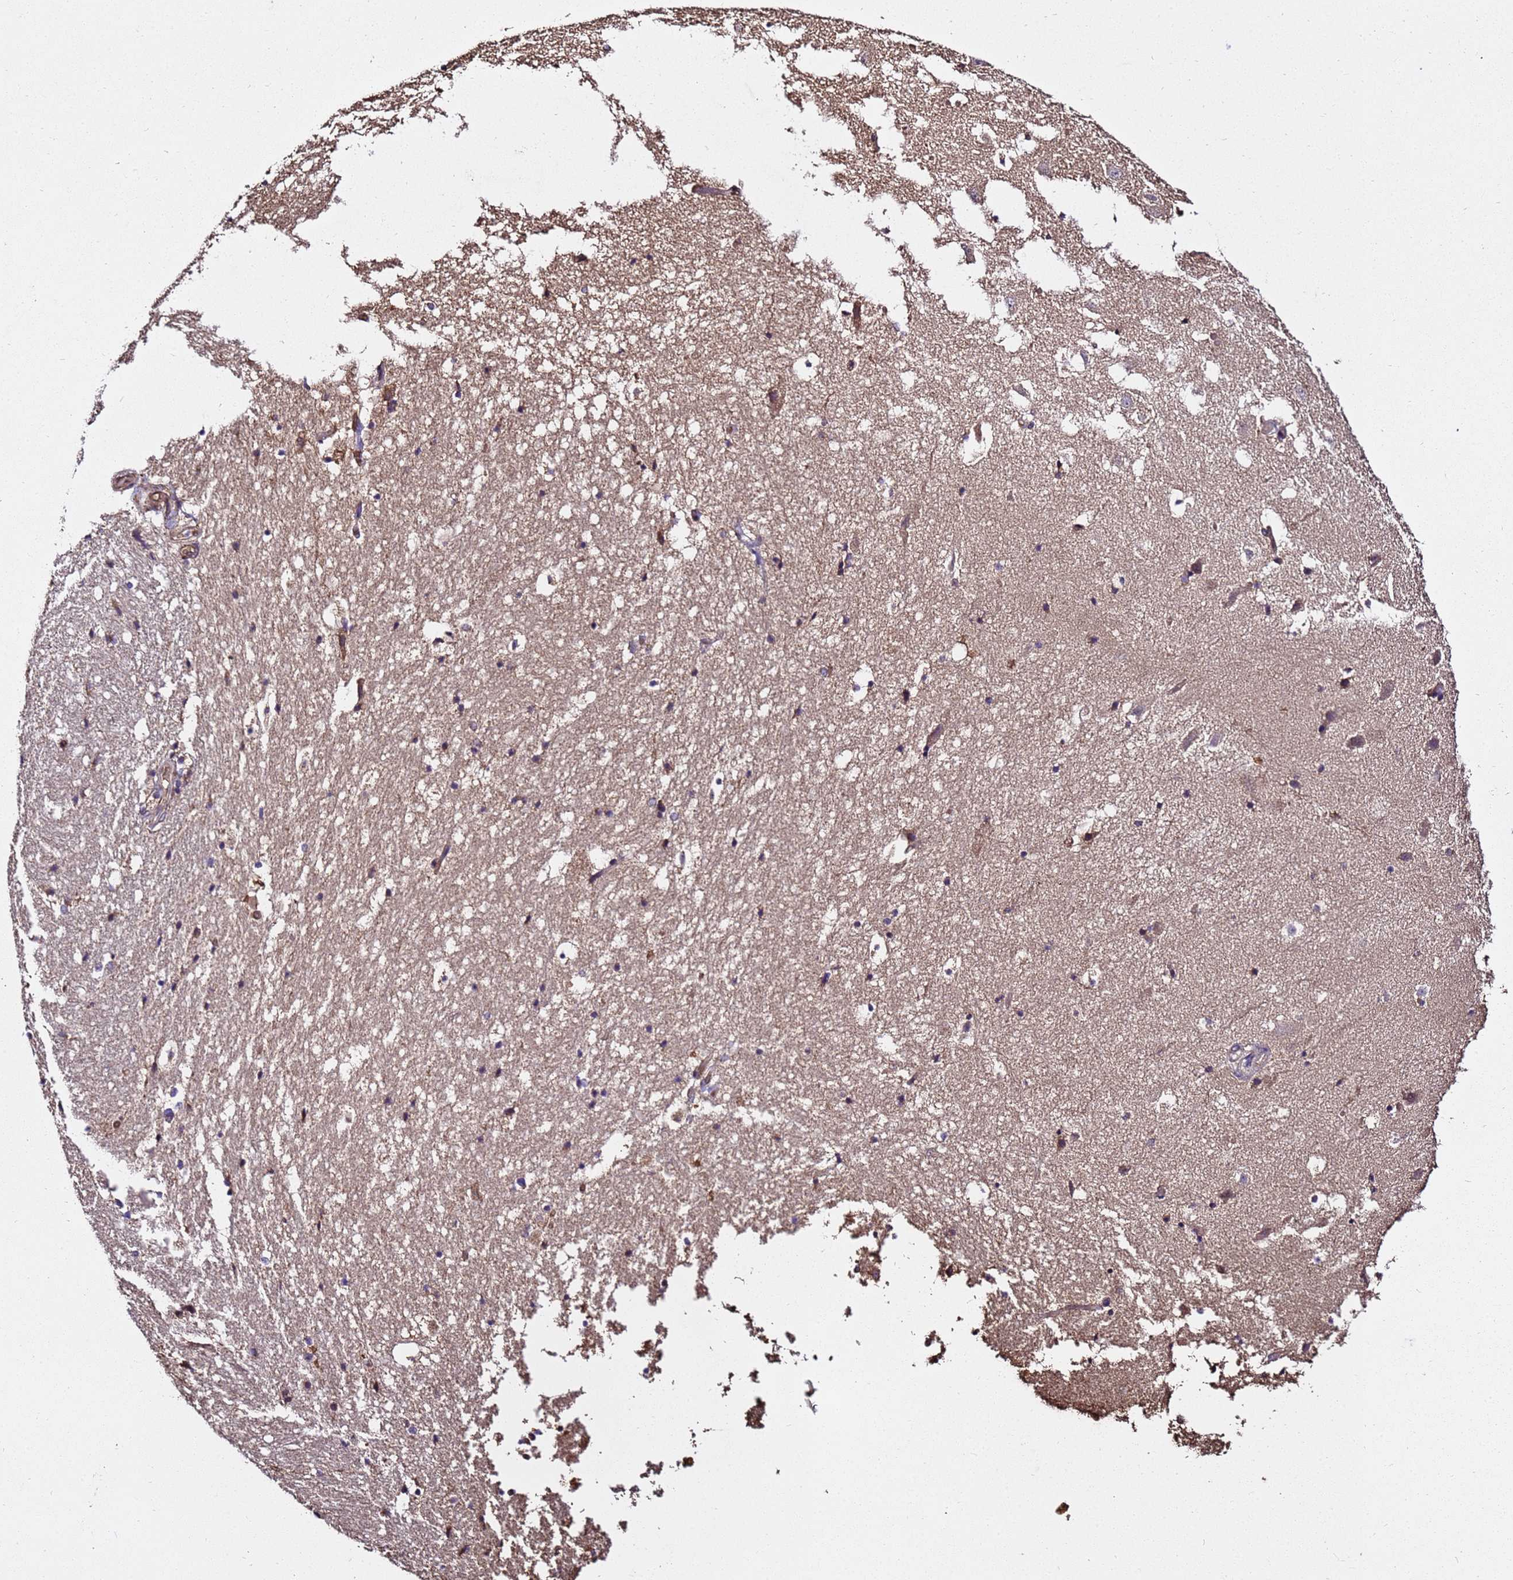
{"staining": {"intensity": "moderate", "quantity": "<25%", "location": "cytoplasmic/membranous,nuclear"}, "tissue": "hippocampus", "cell_type": "Glial cells", "image_type": "normal", "snomed": [{"axis": "morphology", "description": "Normal tissue, NOS"}, {"axis": "topography", "description": "Hippocampus"}], "caption": "Immunohistochemical staining of benign human hippocampus exhibits moderate cytoplasmic/membranous,nuclear protein positivity in about <25% of glial cells.", "gene": "LRRIQ1", "patient": {"sex": "female", "age": 52}}